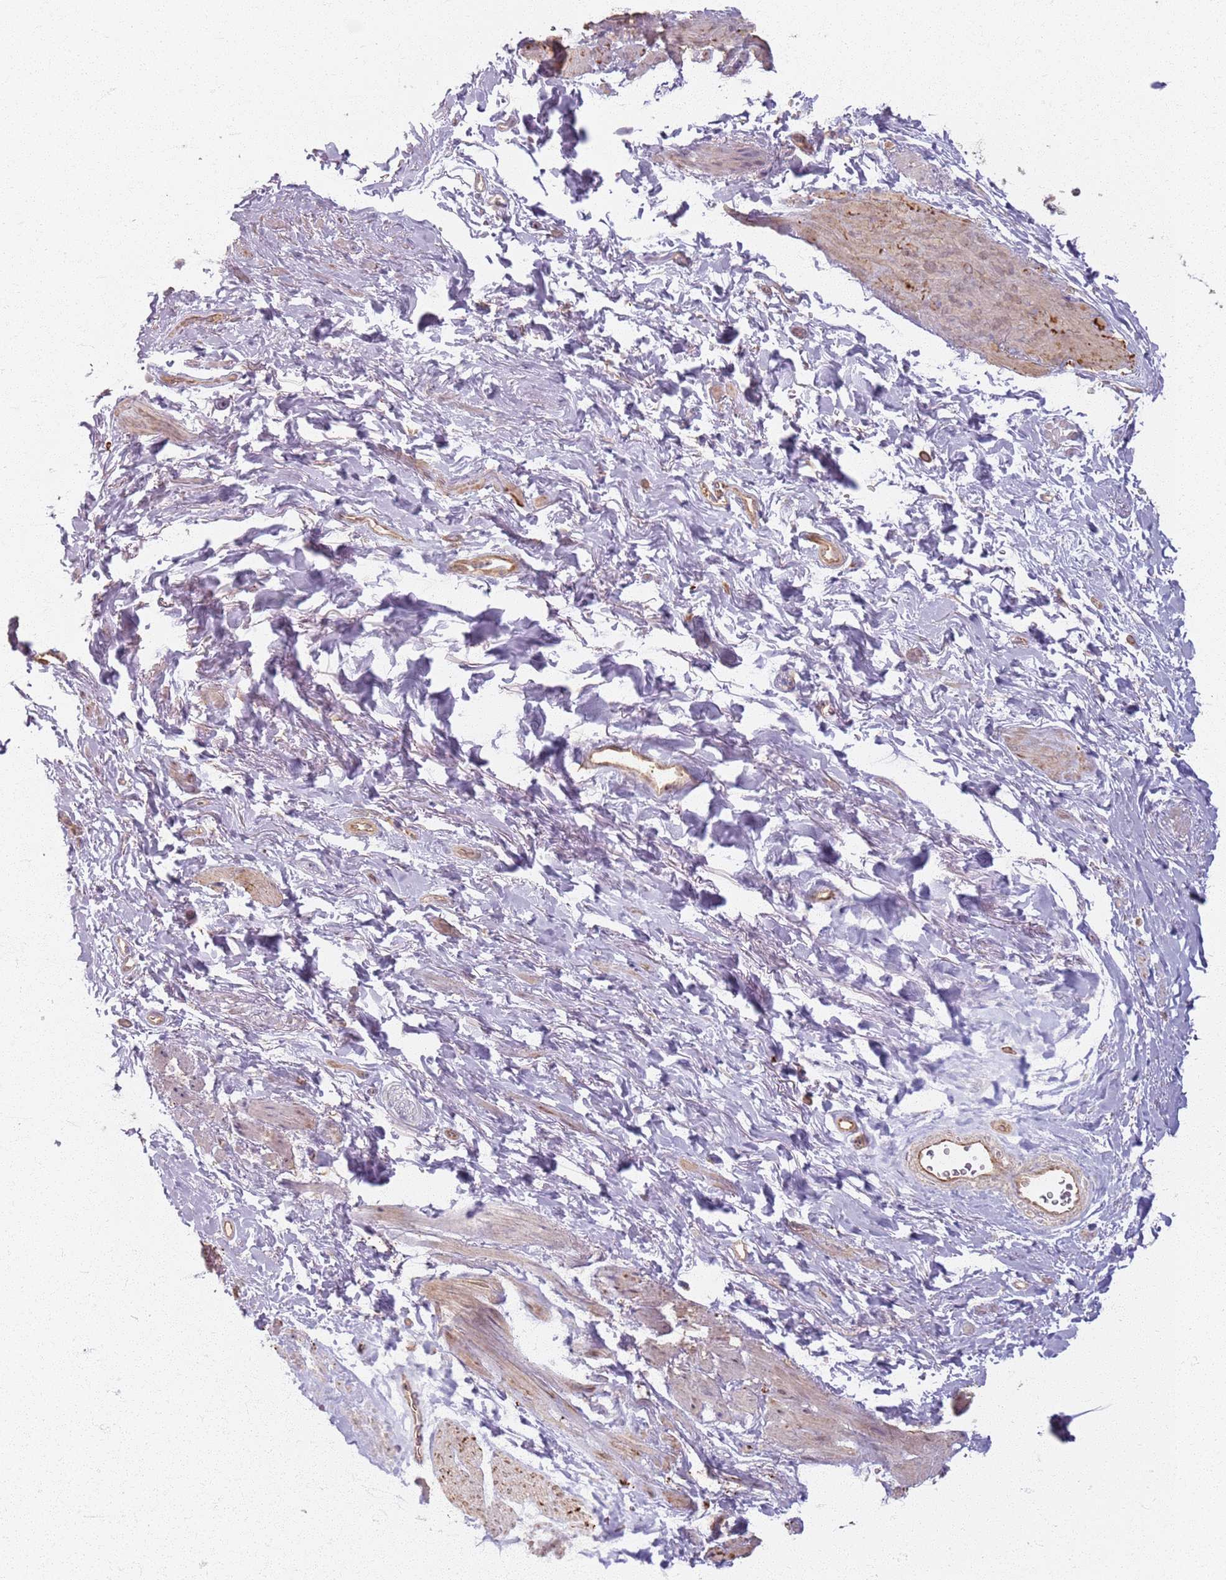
{"staining": {"intensity": "moderate", "quantity": "<25%", "location": "cytoplasmic/membranous"}, "tissue": "smooth muscle", "cell_type": "Smooth muscle cells", "image_type": "normal", "snomed": [{"axis": "morphology", "description": "Normal tissue, NOS"}, {"axis": "topography", "description": "Smooth muscle"}, {"axis": "topography", "description": "Peripheral nerve tissue"}], "caption": "This image demonstrates immunohistochemistry staining of unremarkable human smooth muscle, with low moderate cytoplasmic/membranous staining in about <25% of smooth muscle cells.", "gene": "KCNA5", "patient": {"sex": "male", "age": 69}}